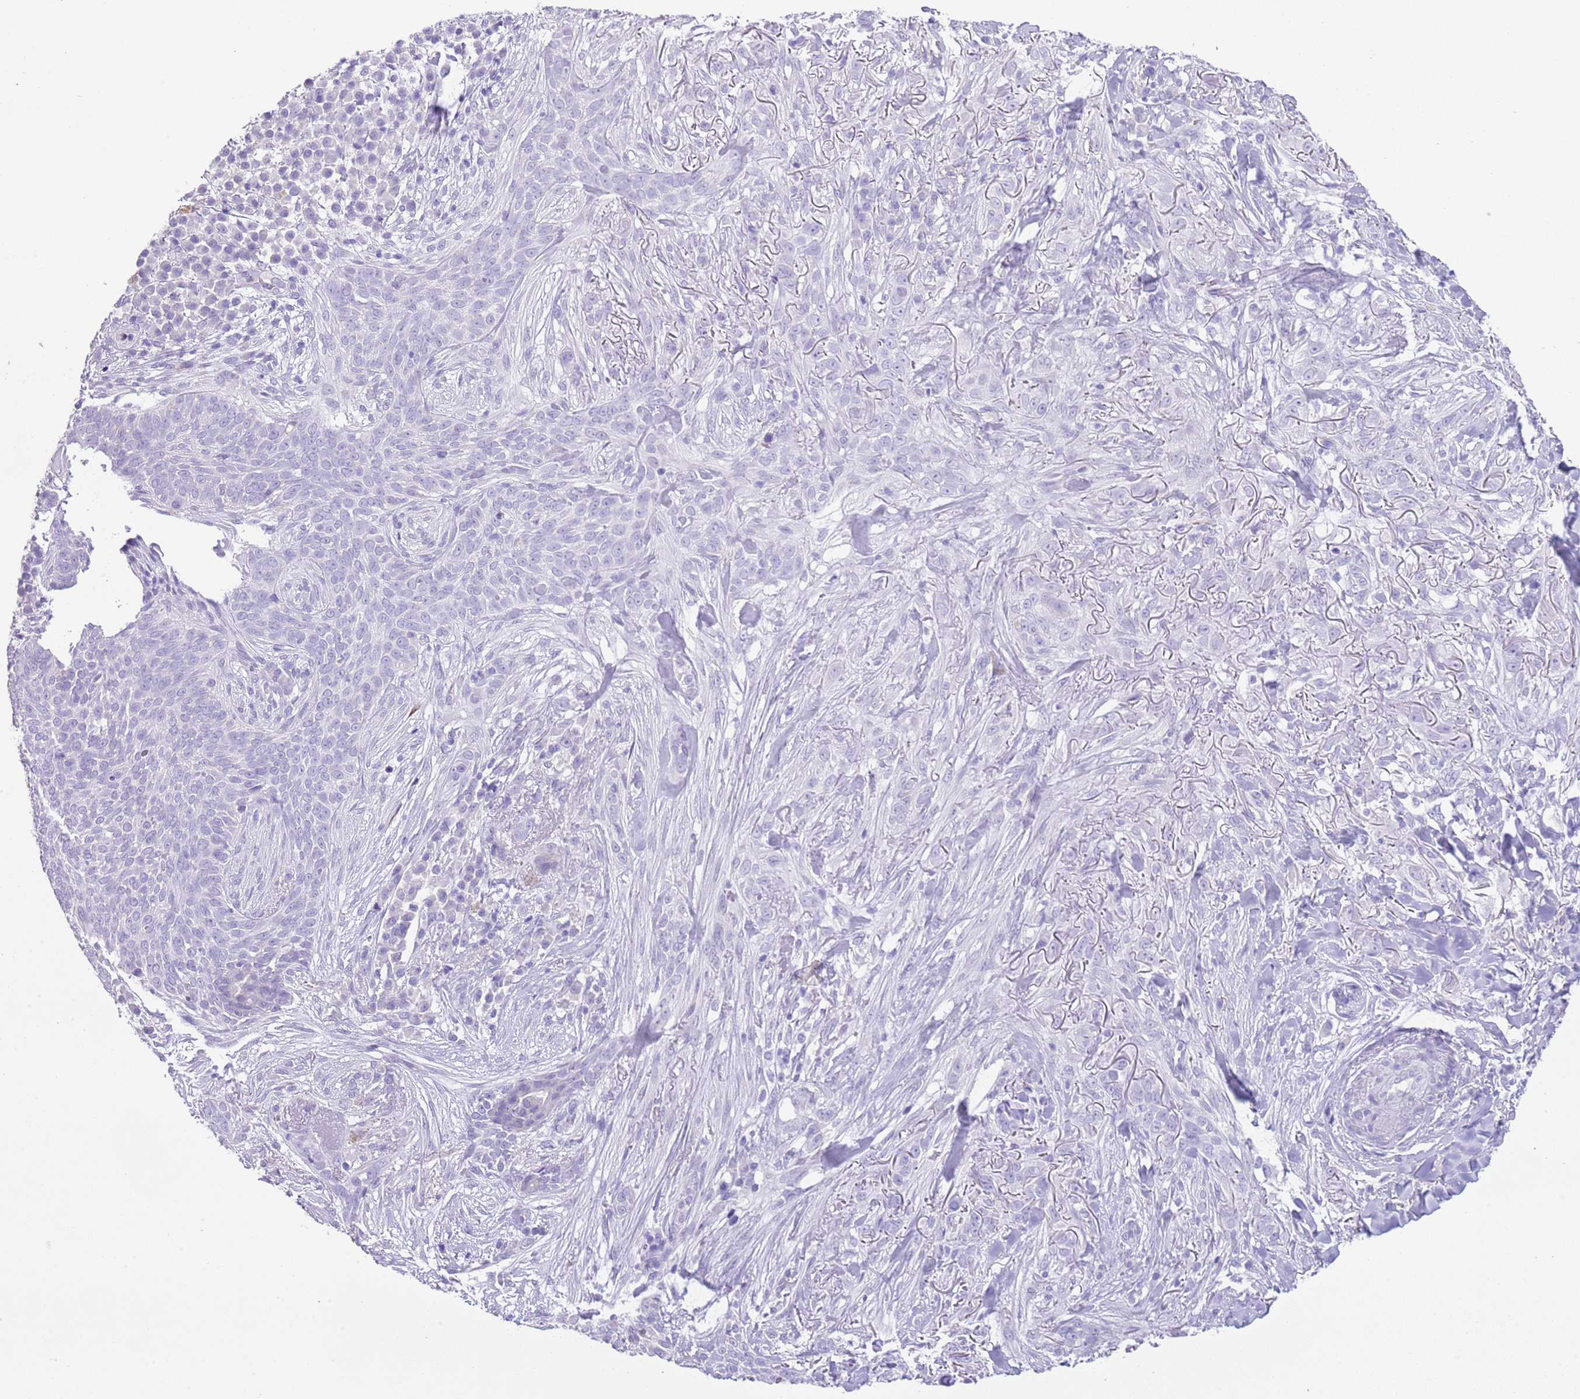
{"staining": {"intensity": "negative", "quantity": "none", "location": "none"}, "tissue": "skin cancer", "cell_type": "Tumor cells", "image_type": "cancer", "snomed": [{"axis": "morphology", "description": "Basal cell carcinoma"}, {"axis": "topography", "description": "Skin"}], "caption": "This is an IHC micrograph of skin basal cell carcinoma. There is no positivity in tumor cells.", "gene": "OR2Z1", "patient": {"sex": "male", "age": 72}}